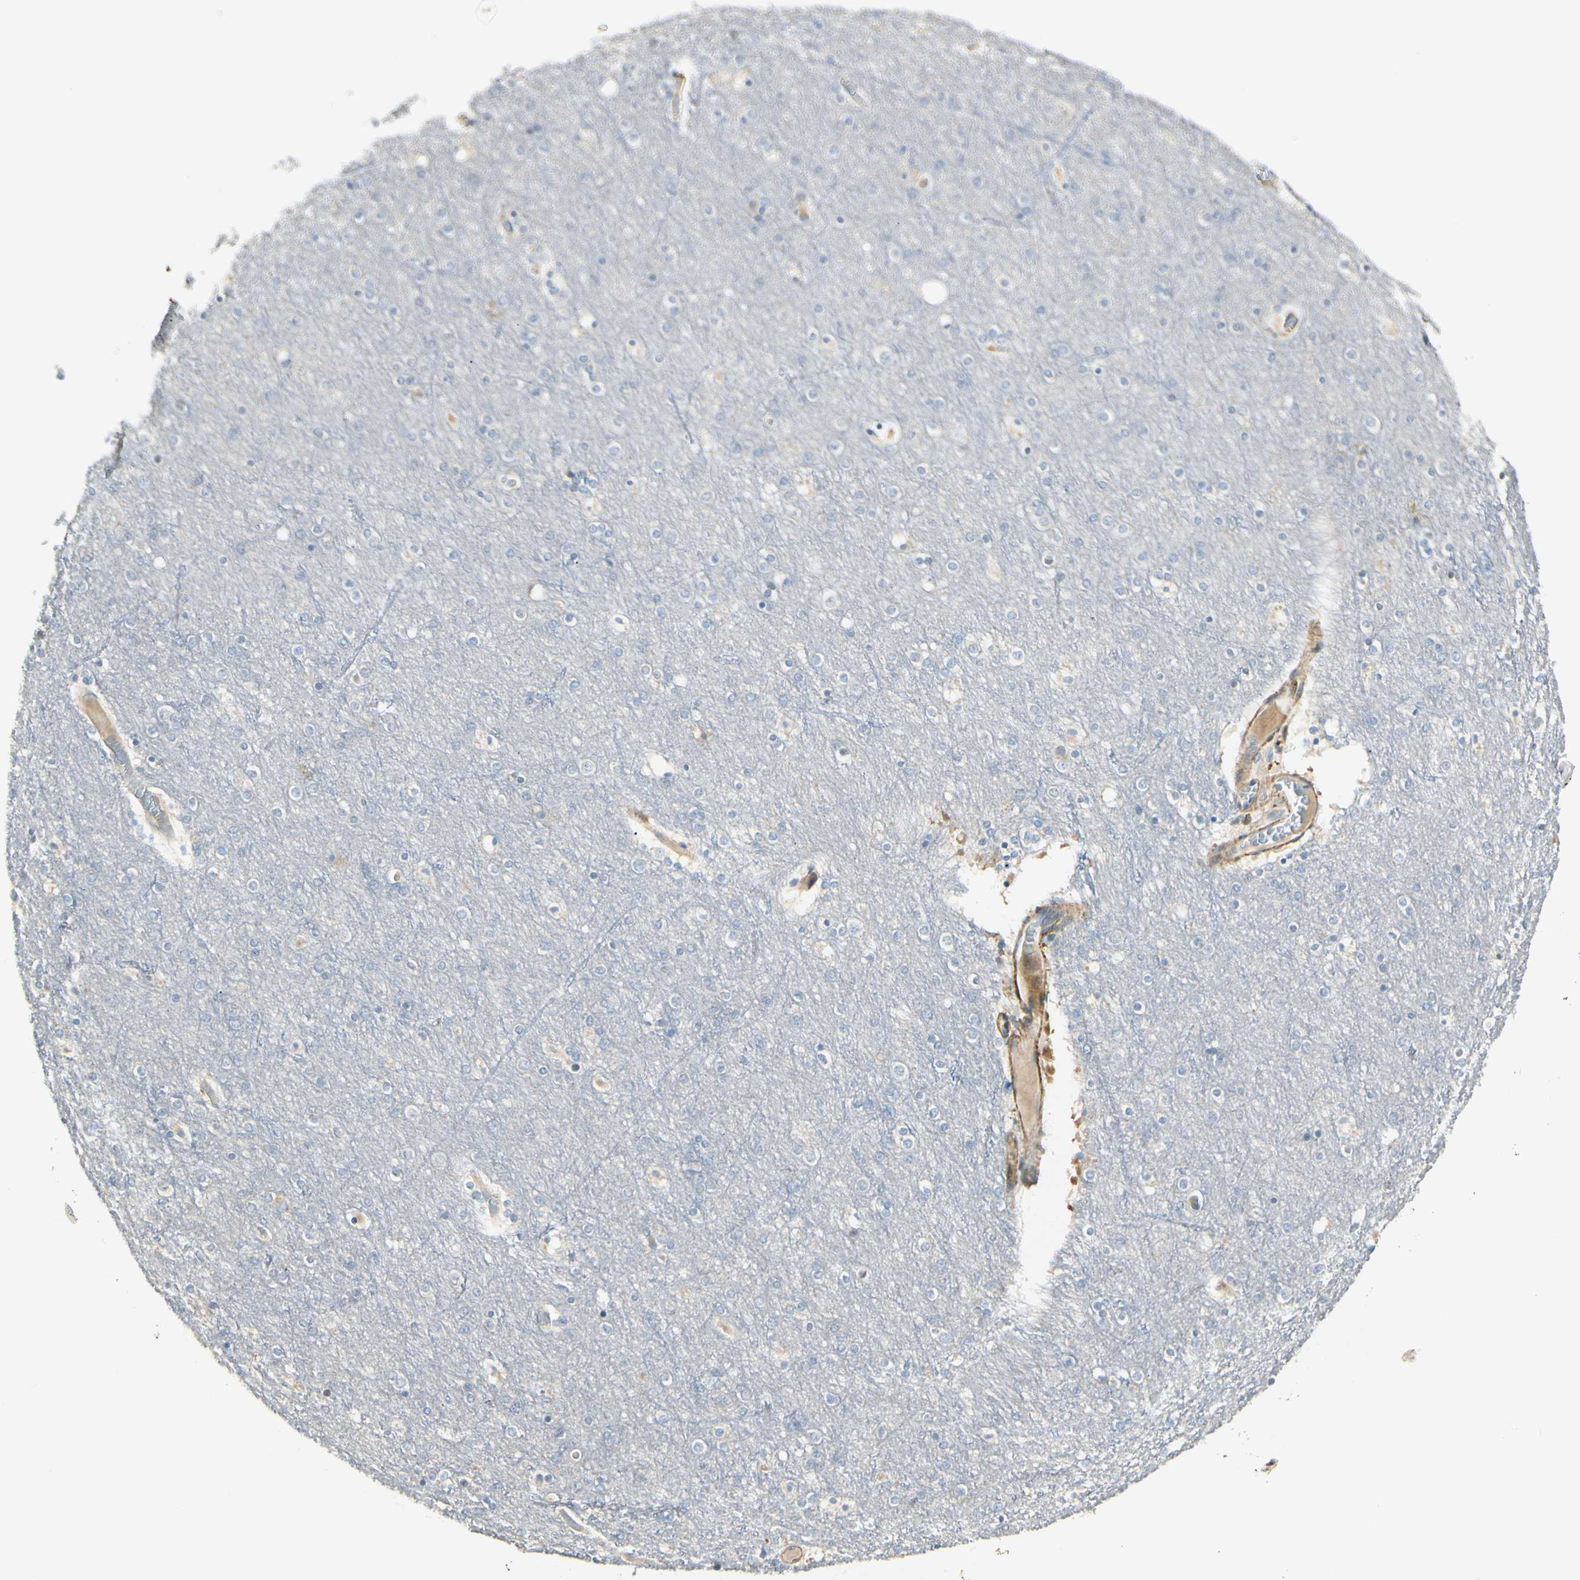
{"staining": {"intensity": "moderate", "quantity": ">75%", "location": "cytoplasmic/membranous"}, "tissue": "cerebral cortex", "cell_type": "Endothelial cells", "image_type": "normal", "snomed": [{"axis": "morphology", "description": "Normal tissue, NOS"}, {"axis": "topography", "description": "Cerebral cortex"}], "caption": "DAB immunohistochemical staining of unremarkable human cerebral cortex shows moderate cytoplasmic/membranous protein positivity in about >75% of endothelial cells. The staining was performed using DAB, with brown indicating positive protein expression. Nuclei are stained blue with hematoxylin.", "gene": "P4HA3", "patient": {"sex": "female", "age": 54}}